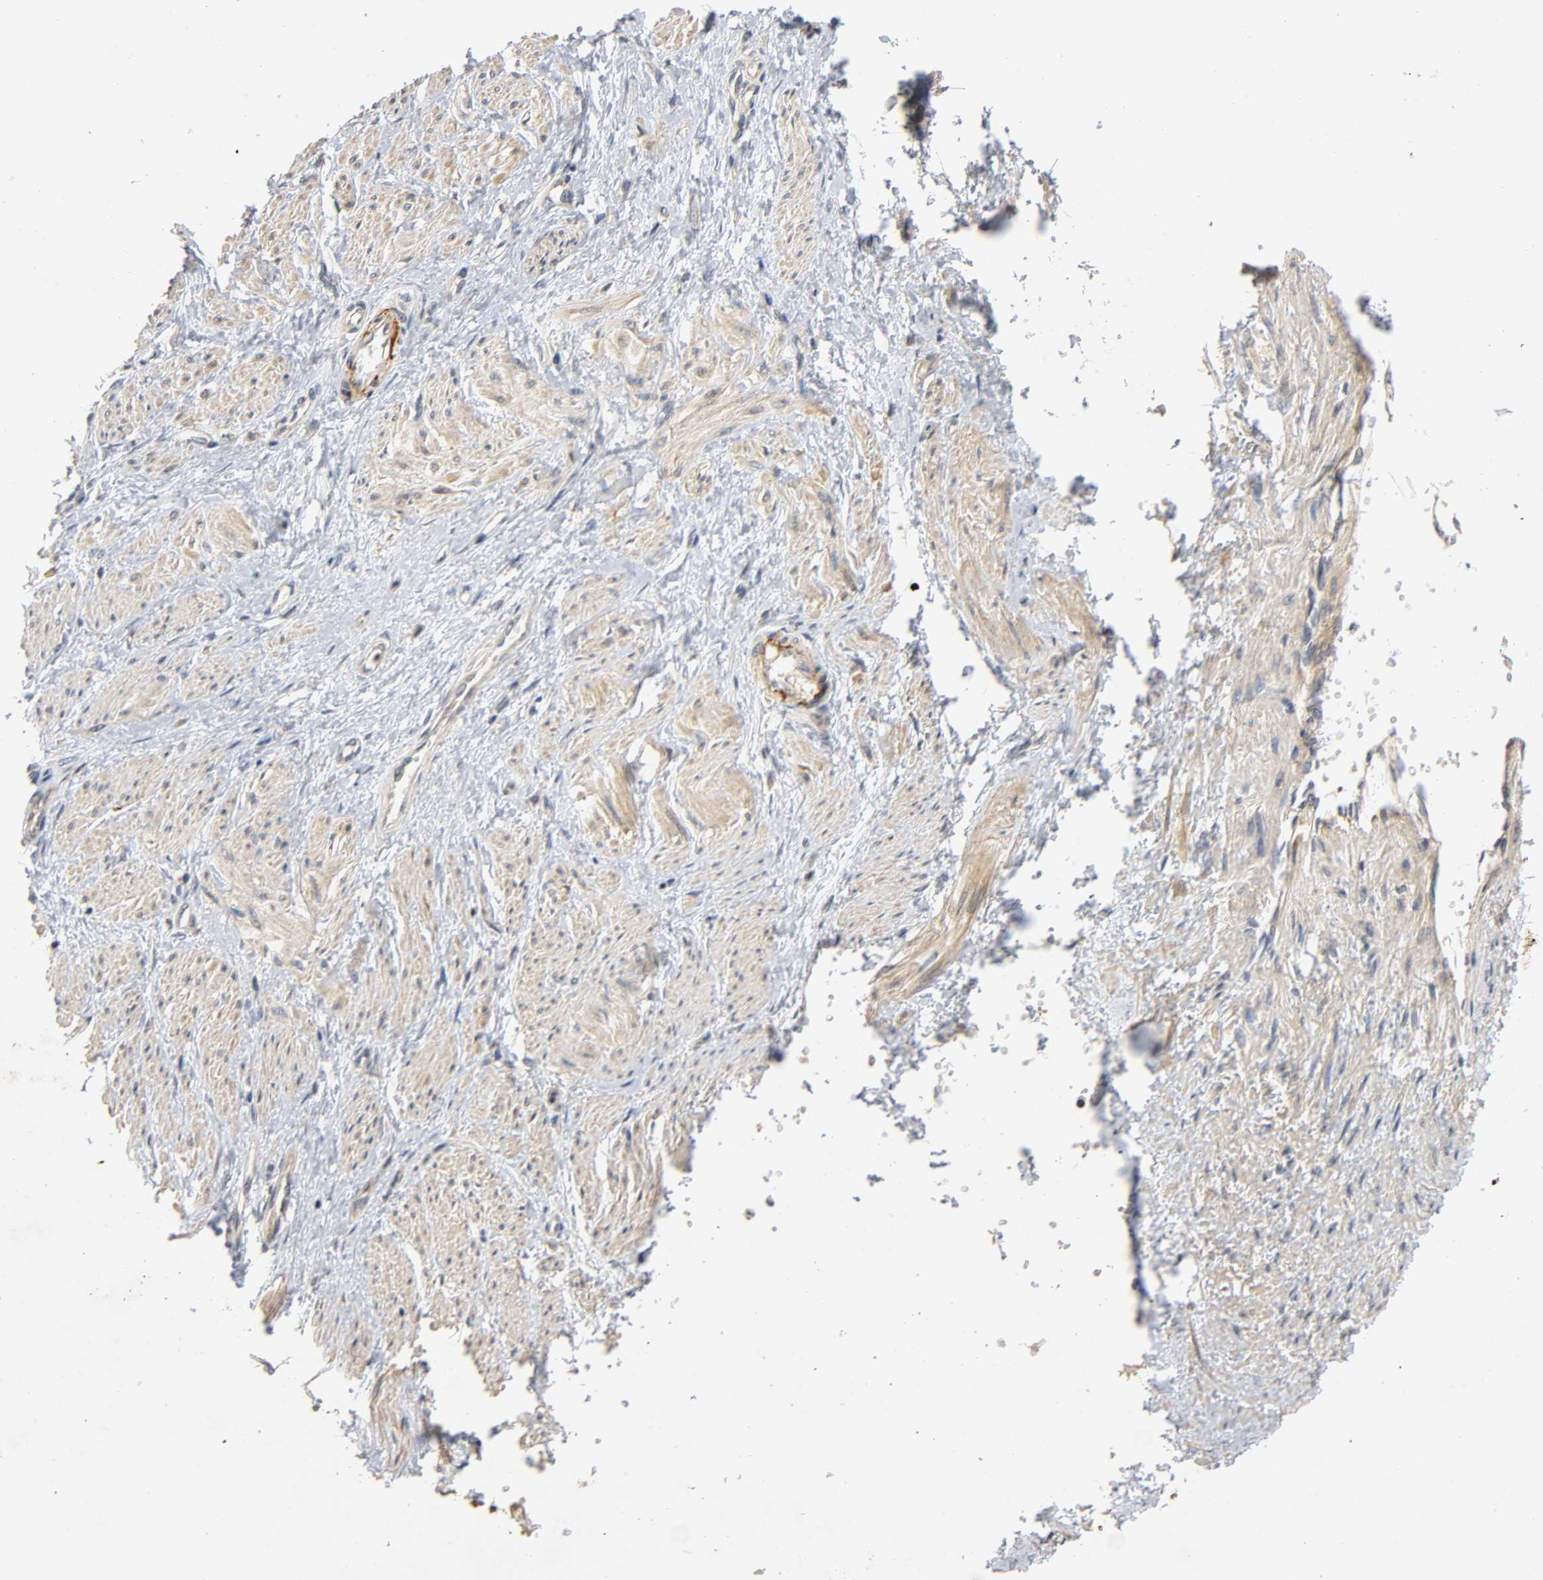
{"staining": {"intensity": "weak", "quantity": "25%-75%", "location": "cytoplasmic/membranous"}, "tissue": "smooth muscle", "cell_type": "Smooth muscle cells", "image_type": "normal", "snomed": [{"axis": "morphology", "description": "Normal tissue, NOS"}, {"axis": "topography", "description": "Smooth muscle"}, {"axis": "topography", "description": "Uterus"}], "caption": "Immunohistochemical staining of unremarkable human smooth muscle shows 25%-75% levels of weak cytoplasmic/membranous protein positivity in approximately 25%-75% of smooth muscle cells. (Stains: DAB (3,3'-diaminobenzidine) in brown, nuclei in blue, Microscopy: brightfield microscopy at high magnification).", "gene": "IKBKB", "patient": {"sex": "female", "age": 39}}